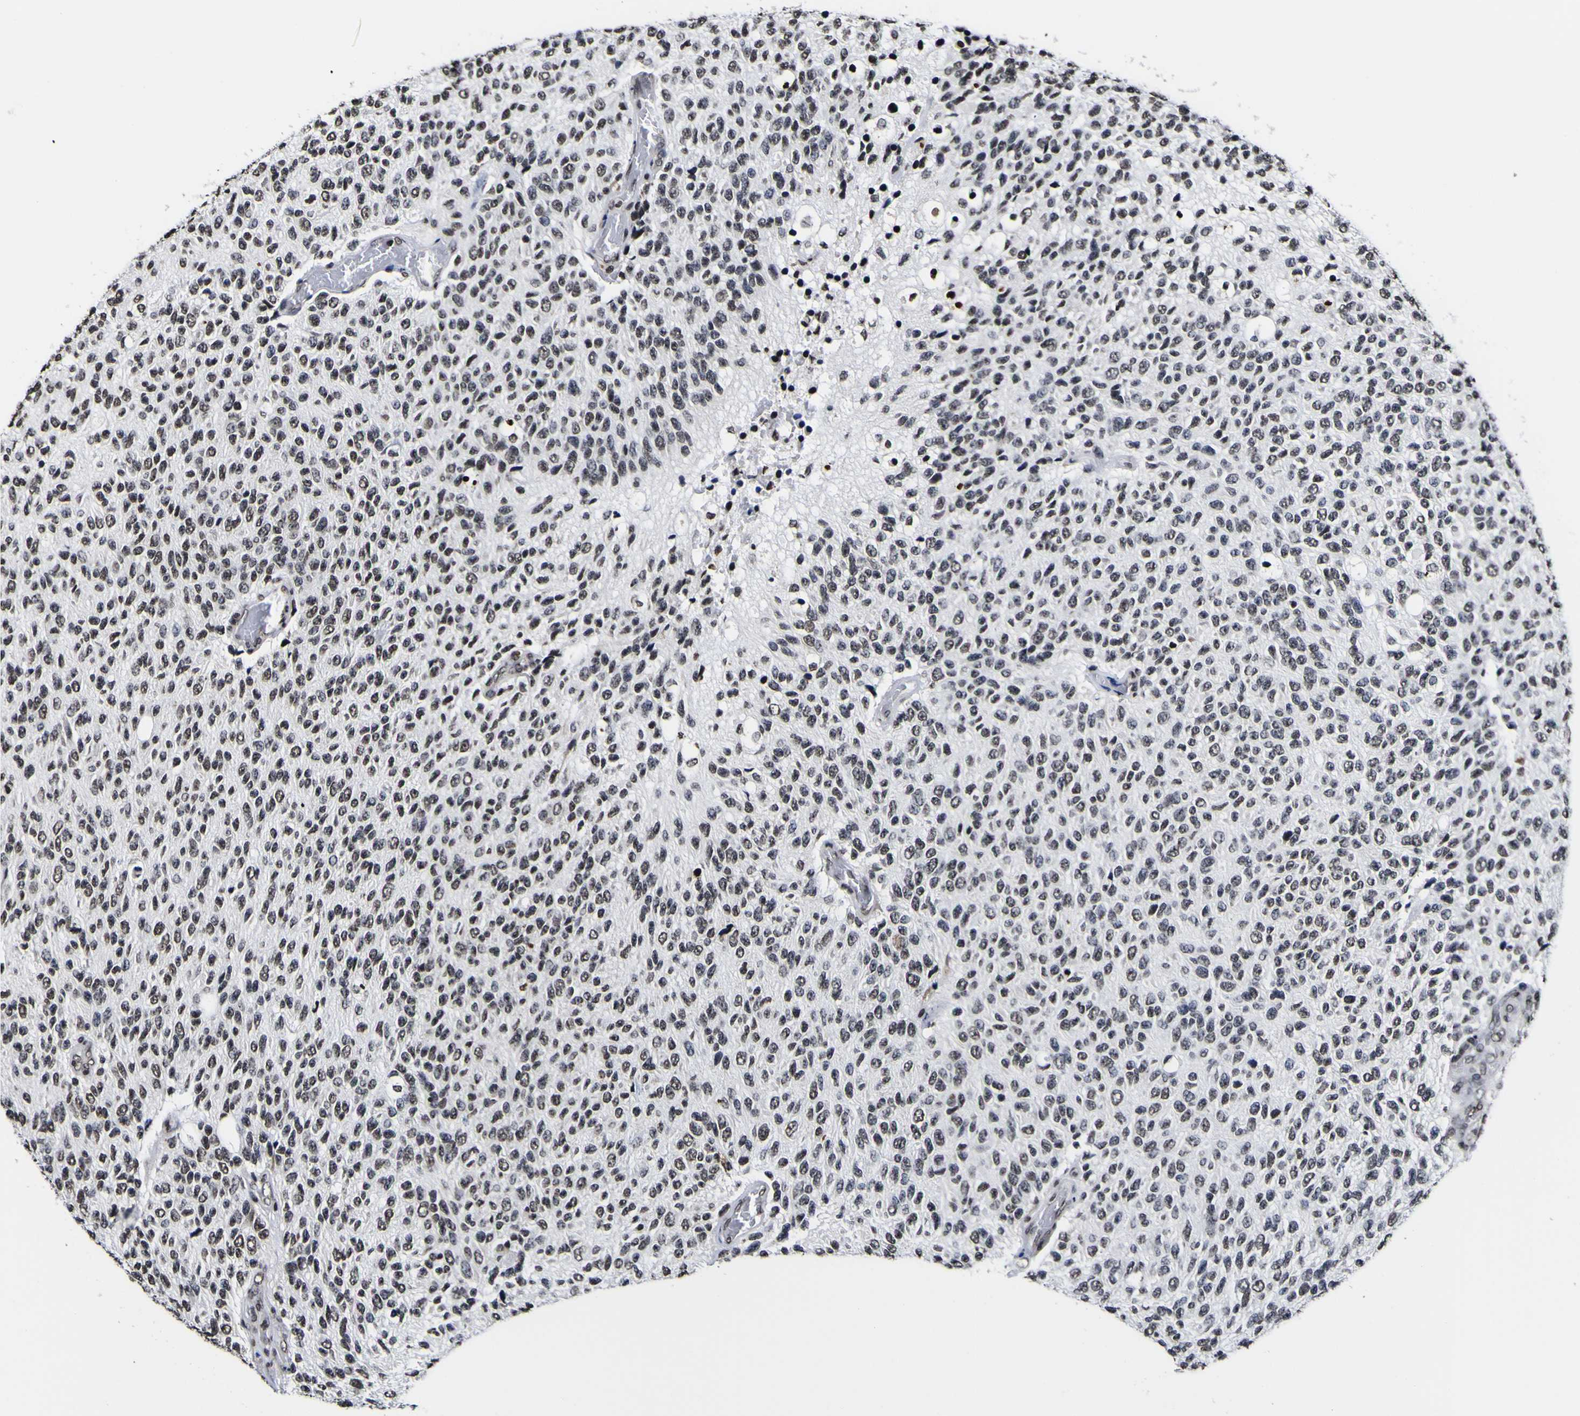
{"staining": {"intensity": "moderate", "quantity": "25%-75%", "location": "nuclear"}, "tissue": "glioma", "cell_type": "Tumor cells", "image_type": "cancer", "snomed": [{"axis": "morphology", "description": "Glioma, malignant, High grade"}, {"axis": "topography", "description": "pancreas cauda"}], "caption": "The micrograph demonstrates immunohistochemical staining of glioma. There is moderate nuclear expression is identified in approximately 25%-75% of tumor cells.", "gene": "PIAS1", "patient": {"sex": "male", "age": 60}}